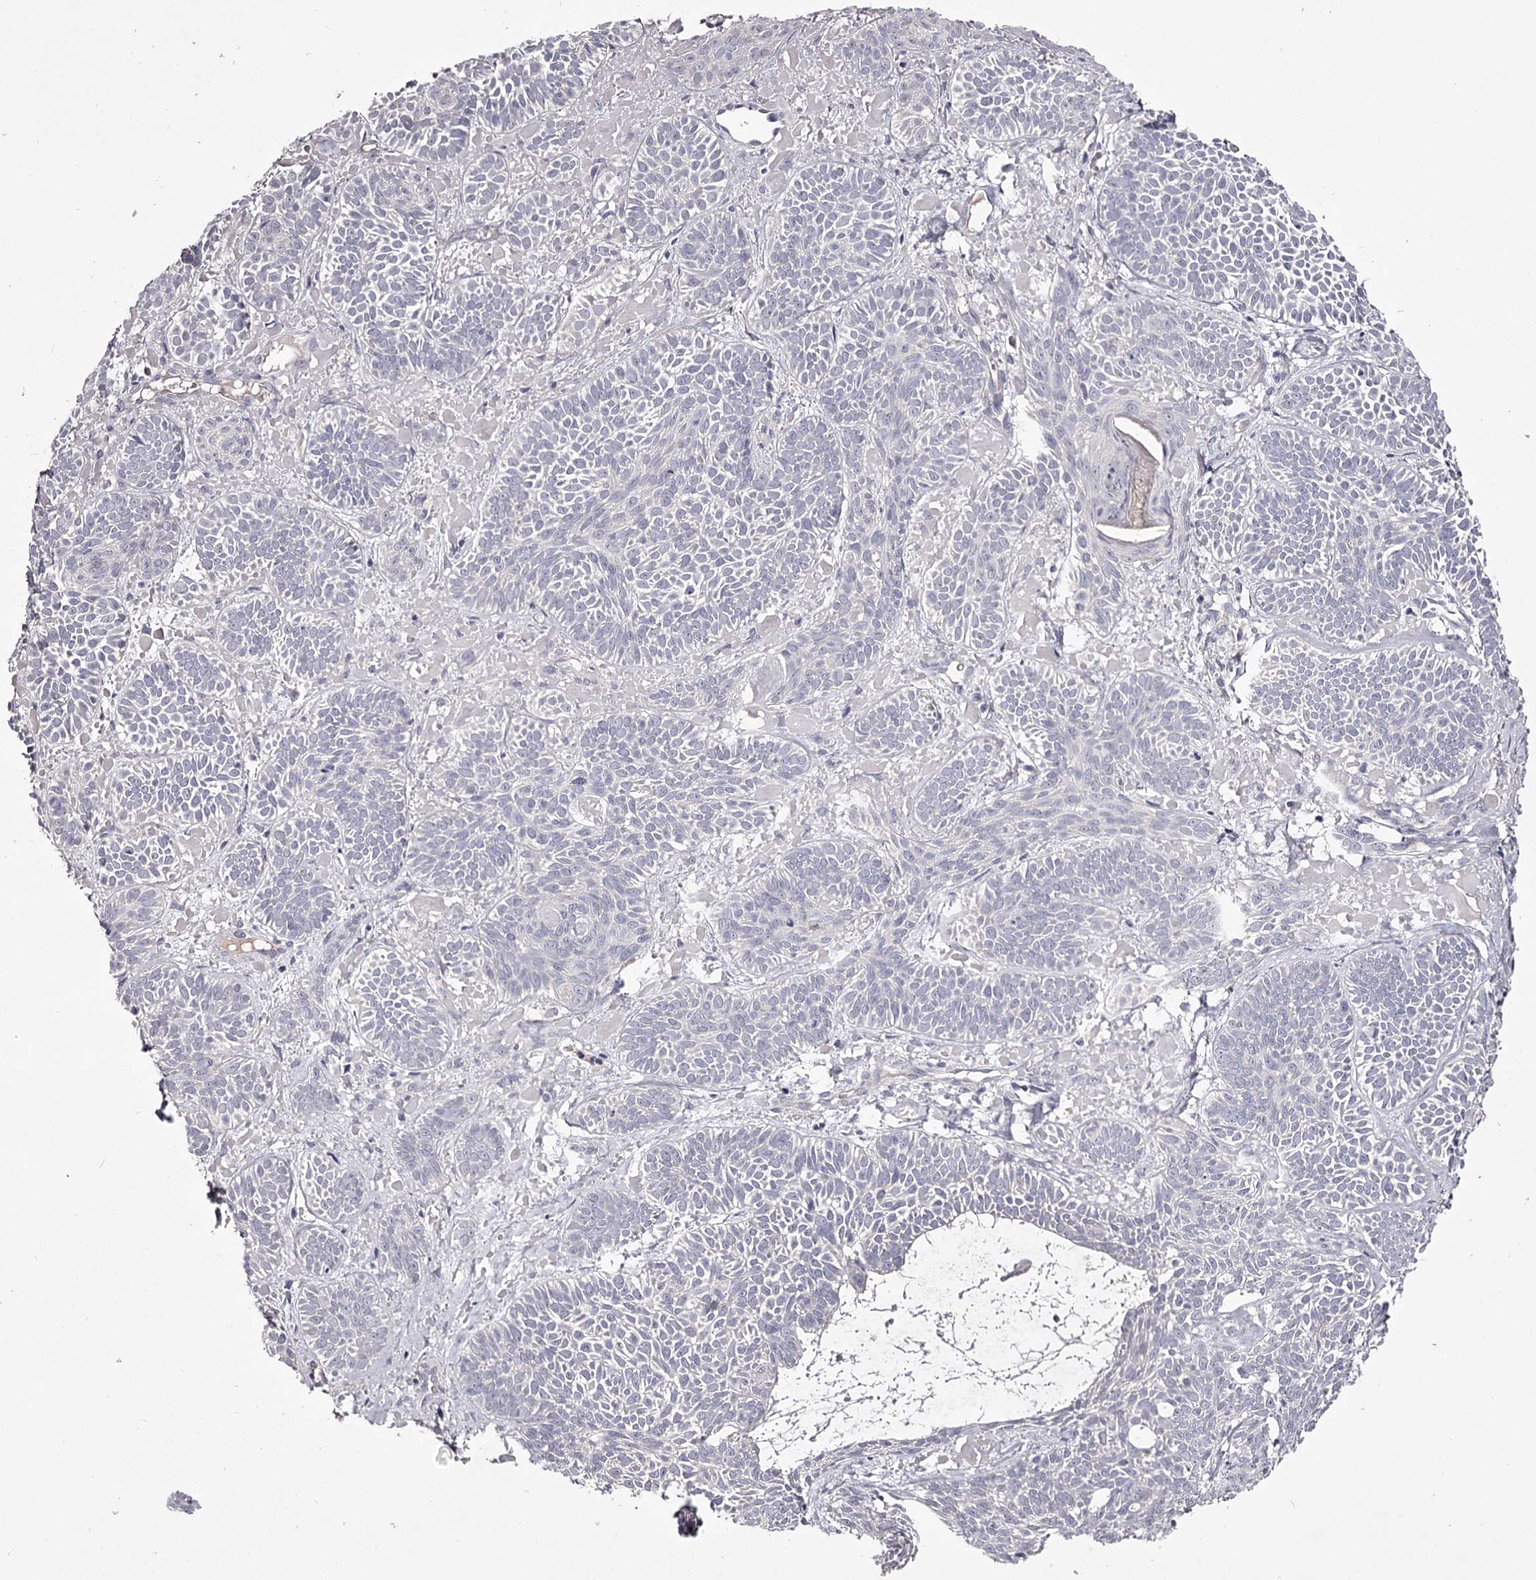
{"staining": {"intensity": "negative", "quantity": "none", "location": "none"}, "tissue": "skin cancer", "cell_type": "Tumor cells", "image_type": "cancer", "snomed": [{"axis": "morphology", "description": "Basal cell carcinoma"}, {"axis": "topography", "description": "Skin"}], "caption": "Immunohistochemical staining of human skin cancer demonstrates no significant staining in tumor cells.", "gene": "PRM2", "patient": {"sex": "male", "age": 85}}